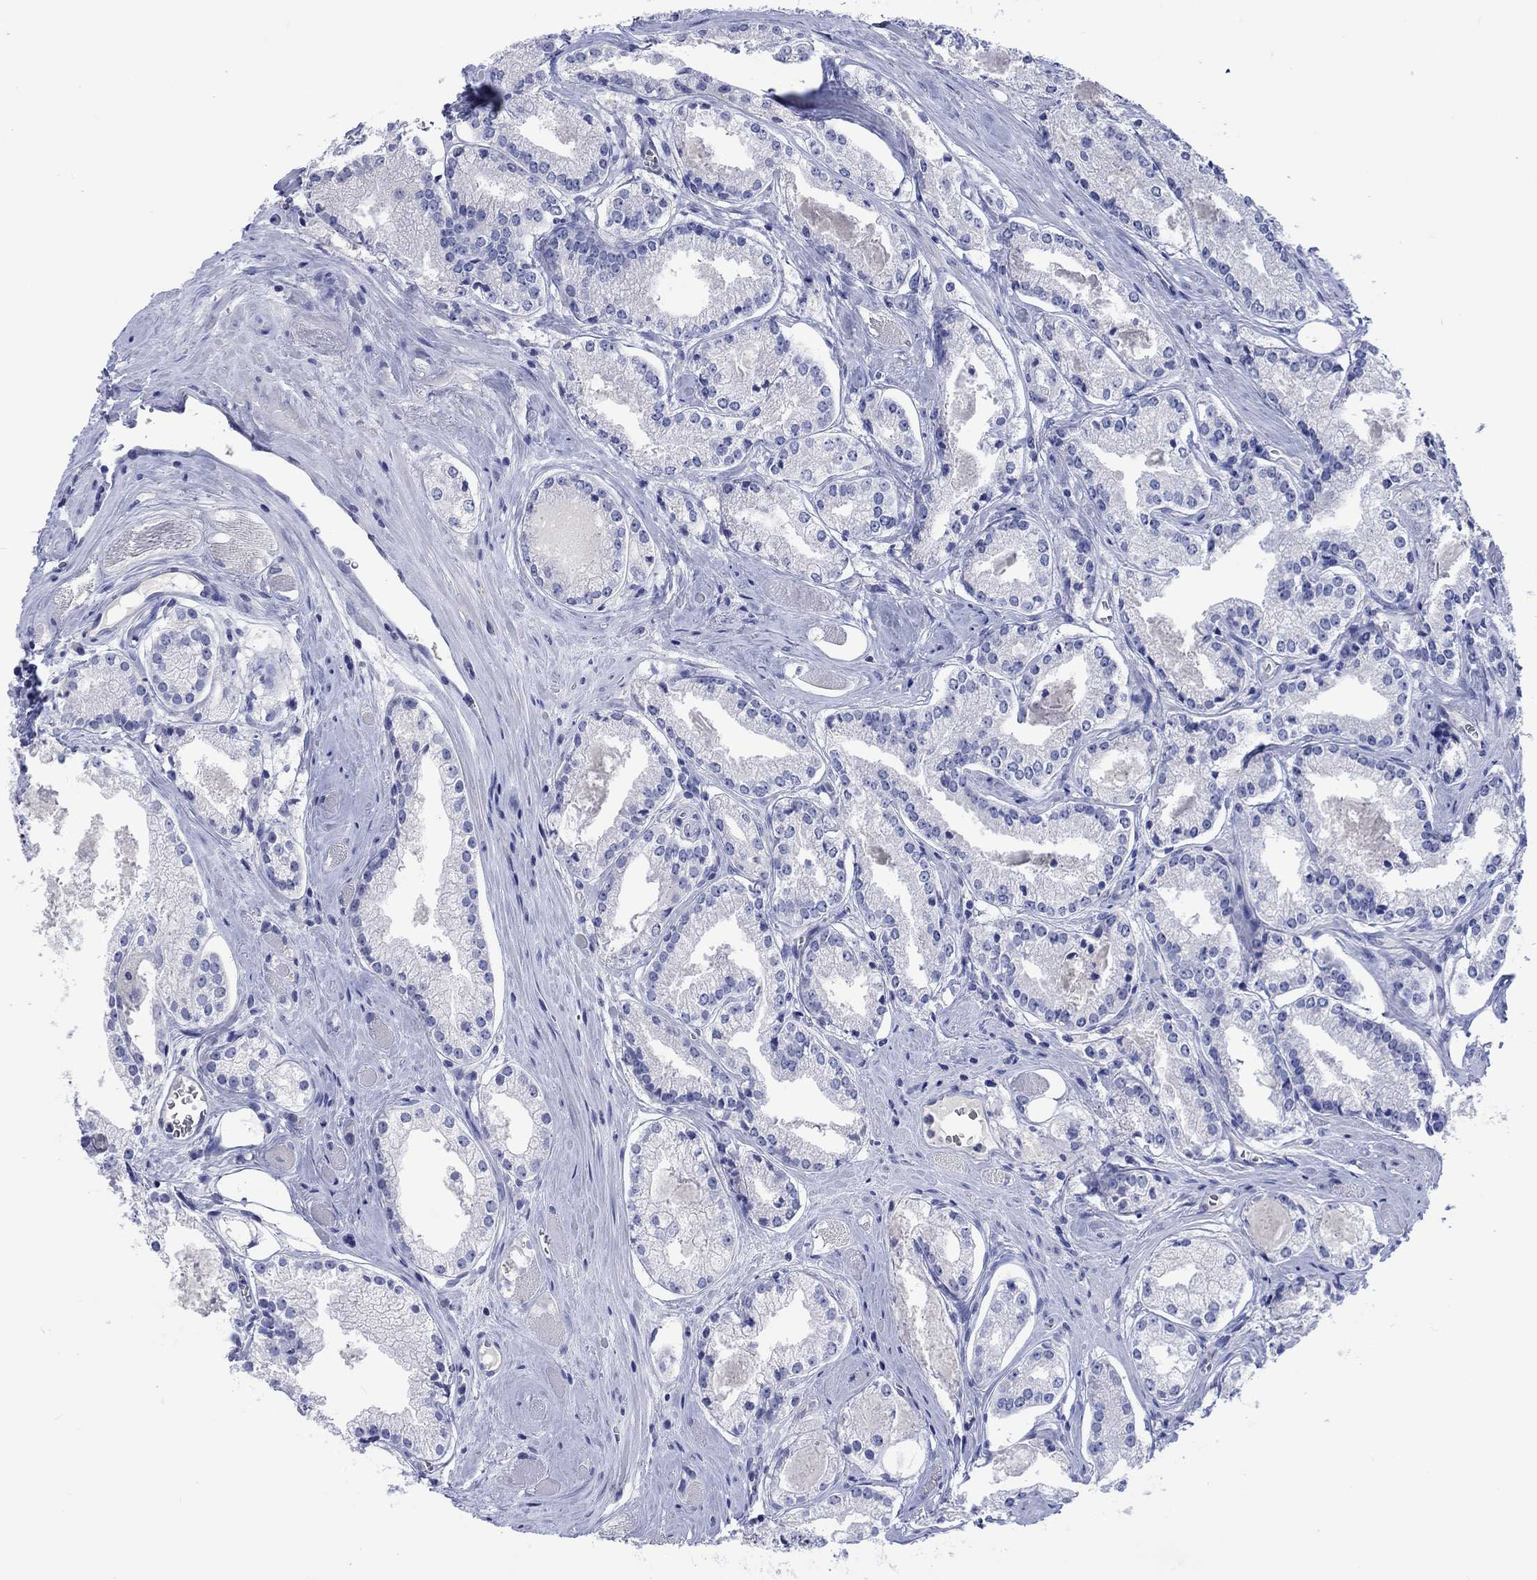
{"staining": {"intensity": "negative", "quantity": "none", "location": "none"}, "tissue": "prostate cancer", "cell_type": "Tumor cells", "image_type": "cancer", "snomed": [{"axis": "morphology", "description": "Adenocarcinoma, NOS"}, {"axis": "topography", "description": "Prostate"}], "caption": "IHC of human prostate cancer reveals no expression in tumor cells.", "gene": "TOMM20L", "patient": {"sex": "male", "age": 72}}